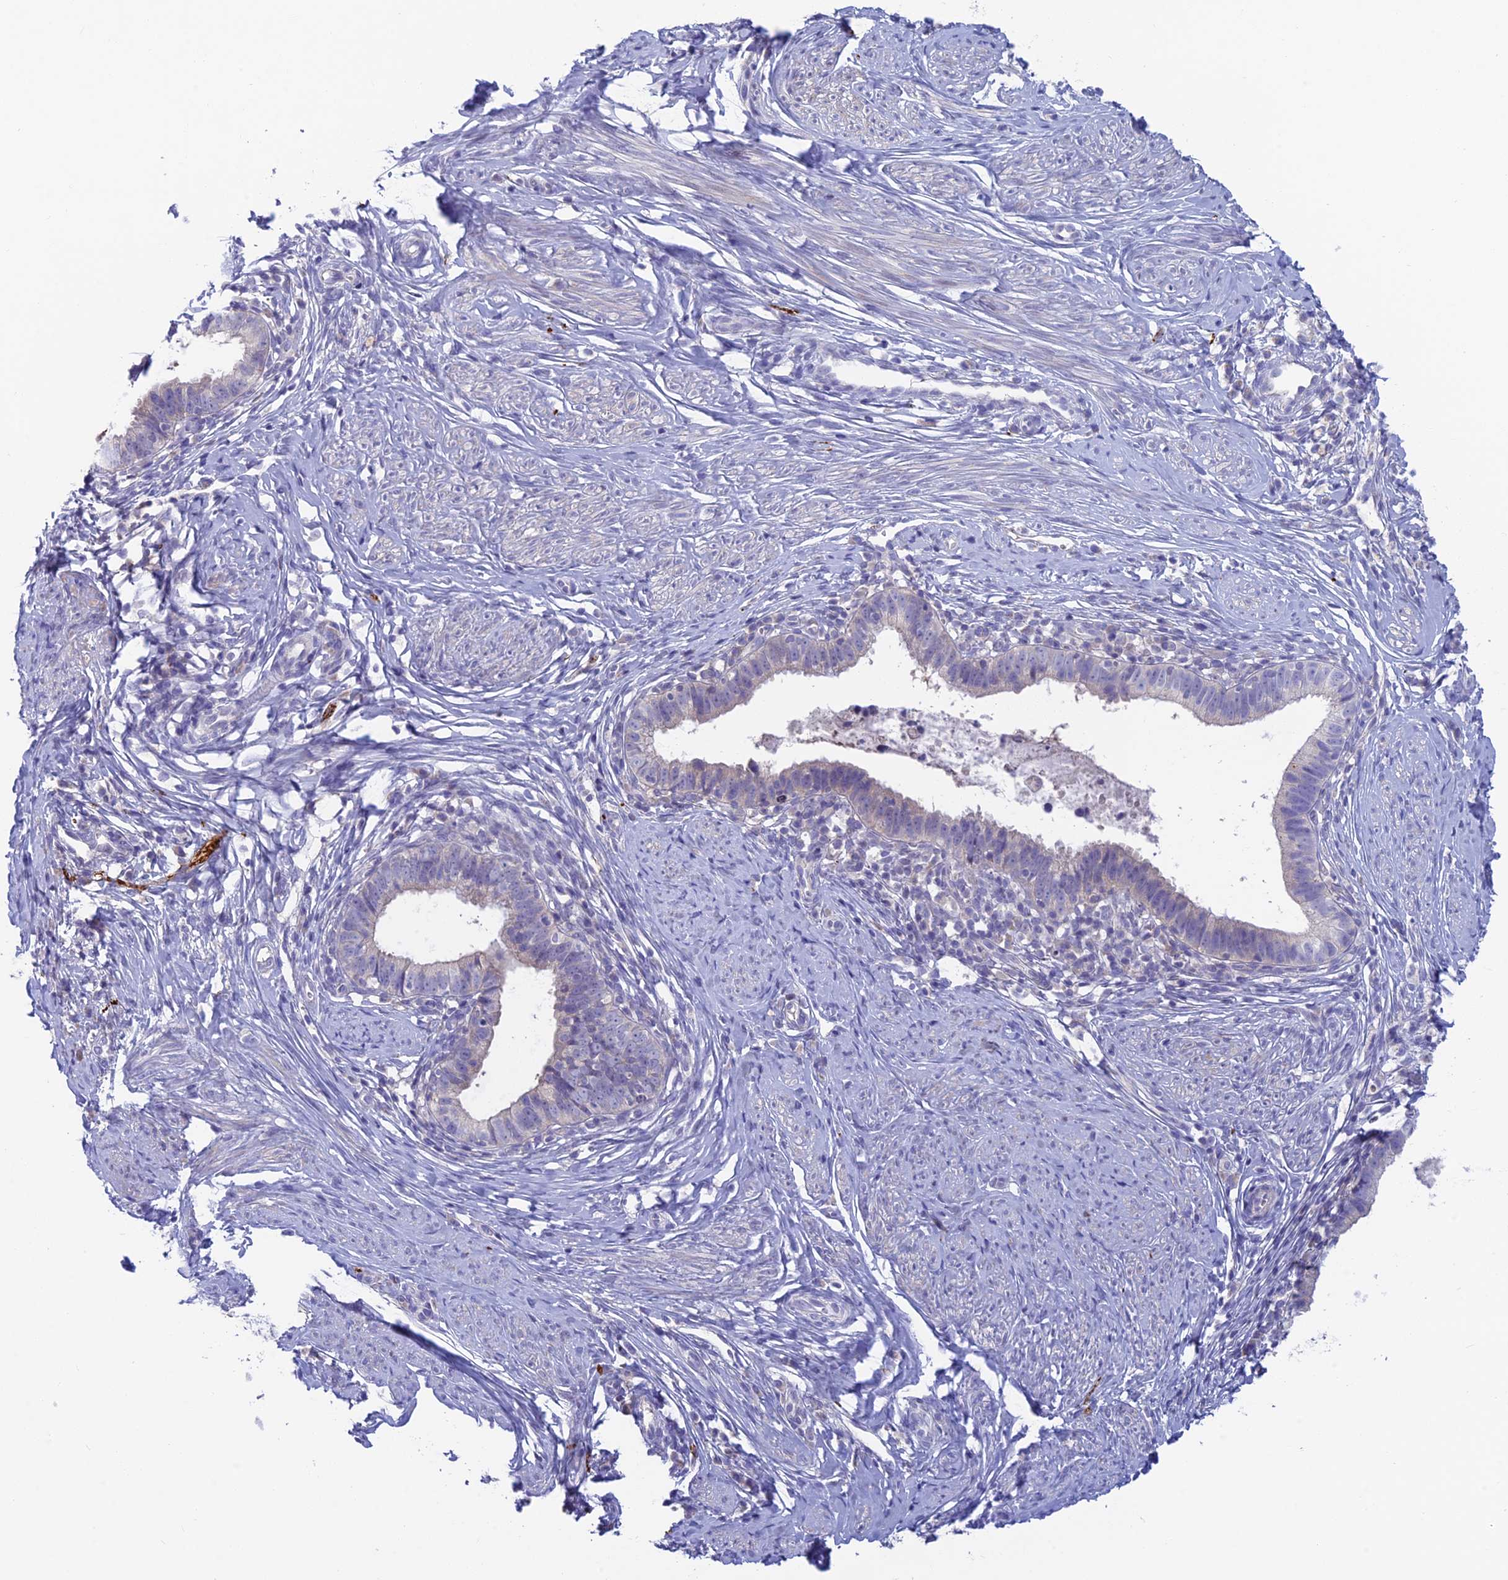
{"staining": {"intensity": "negative", "quantity": "none", "location": "none"}, "tissue": "cervical cancer", "cell_type": "Tumor cells", "image_type": "cancer", "snomed": [{"axis": "morphology", "description": "Adenocarcinoma, NOS"}, {"axis": "topography", "description": "Cervix"}], "caption": "Cervical cancer (adenocarcinoma) stained for a protein using IHC shows no positivity tumor cells.", "gene": "XPO7", "patient": {"sex": "female", "age": 36}}